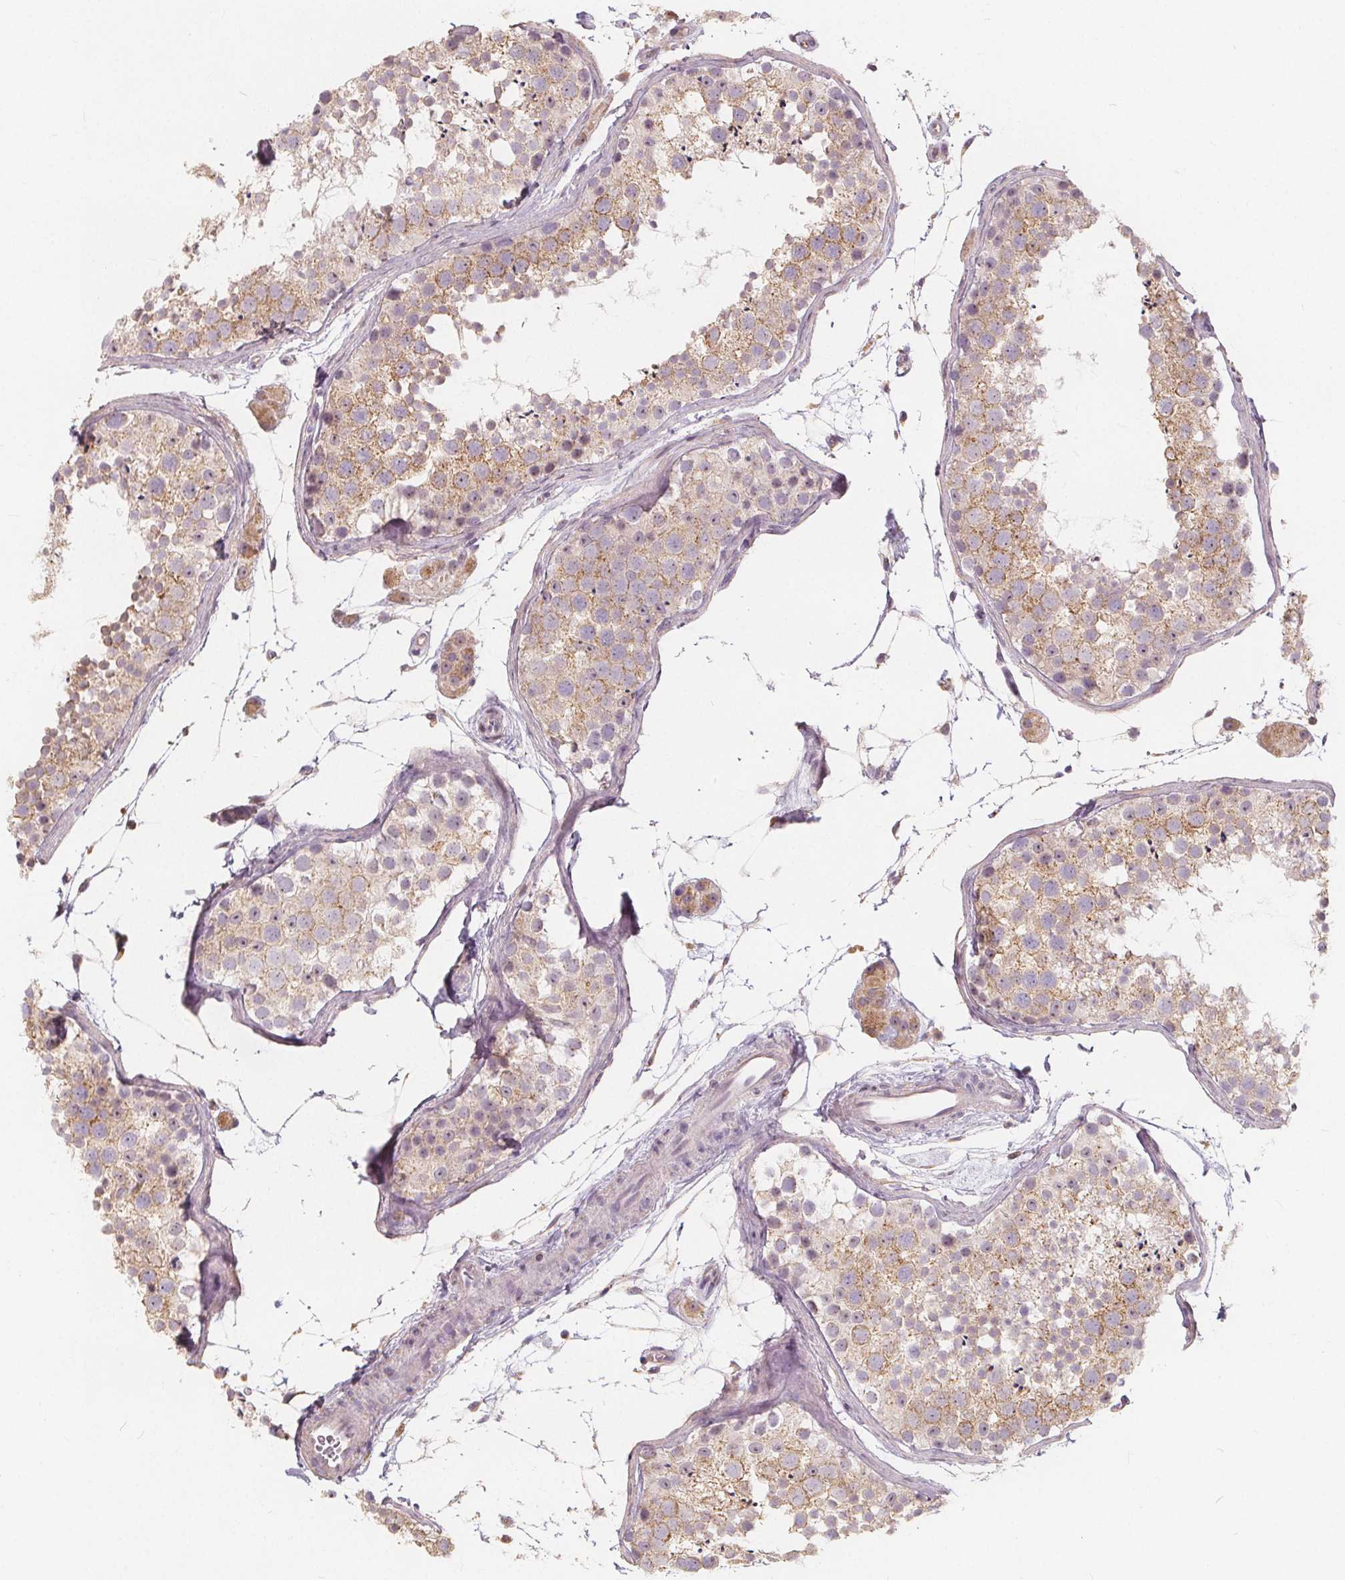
{"staining": {"intensity": "weak", "quantity": "25%-75%", "location": "cytoplasmic/membranous"}, "tissue": "testis", "cell_type": "Cells in seminiferous ducts", "image_type": "normal", "snomed": [{"axis": "morphology", "description": "Normal tissue, NOS"}, {"axis": "topography", "description": "Testis"}], "caption": "IHC micrograph of unremarkable testis: testis stained using IHC exhibits low levels of weak protein expression localized specifically in the cytoplasmic/membranous of cells in seminiferous ducts, appearing as a cytoplasmic/membranous brown color.", "gene": "DRC3", "patient": {"sex": "male", "age": 41}}